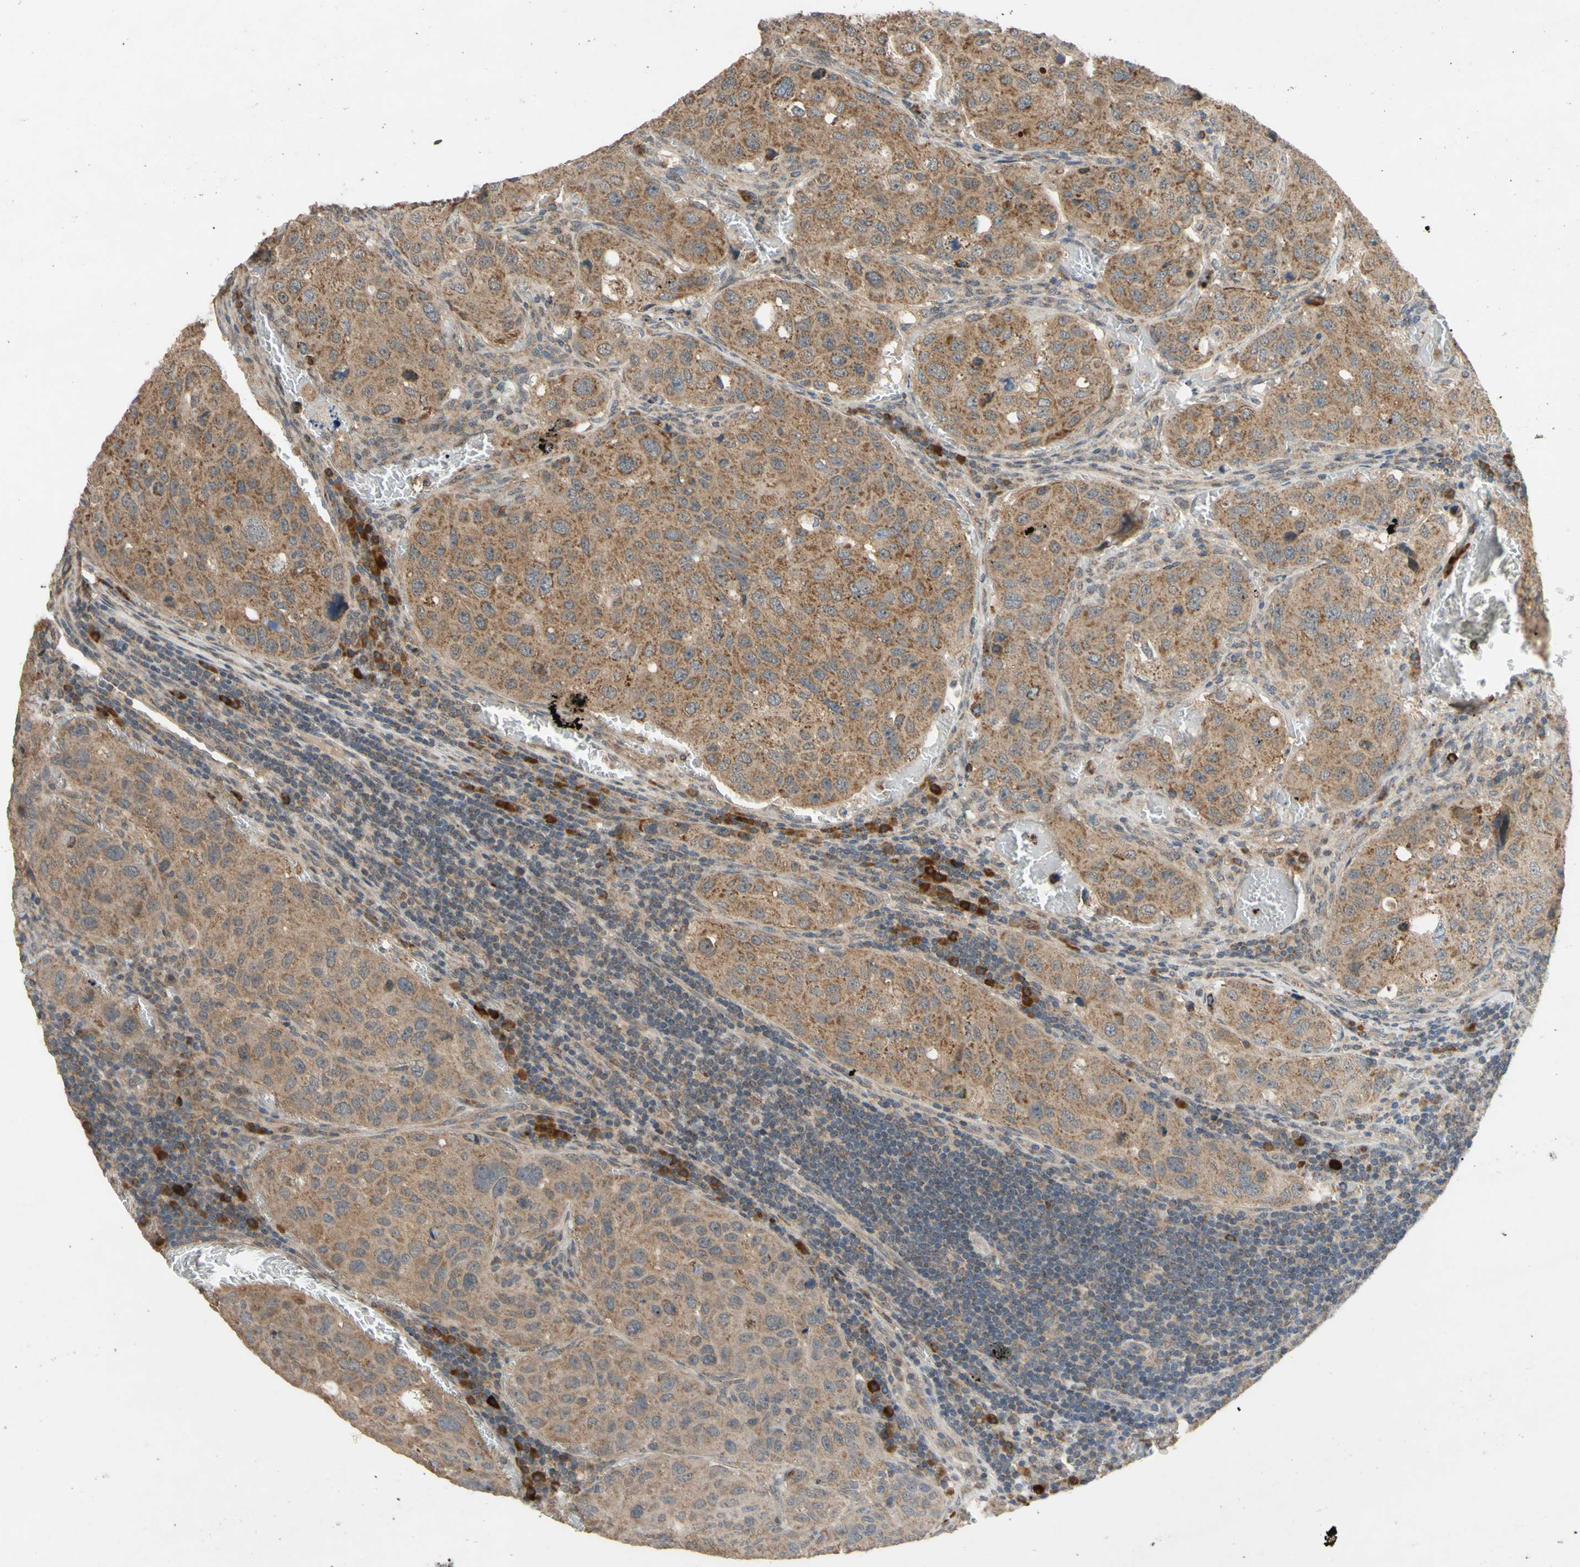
{"staining": {"intensity": "moderate", "quantity": ">75%", "location": "cytoplasmic/membranous"}, "tissue": "urothelial cancer", "cell_type": "Tumor cells", "image_type": "cancer", "snomed": [{"axis": "morphology", "description": "Urothelial carcinoma, High grade"}, {"axis": "topography", "description": "Lymph node"}, {"axis": "topography", "description": "Urinary bladder"}], "caption": "The histopathology image reveals staining of high-grade urothelial carcinoma, revealing moderate cytoplasmic/membranous protein staining (brown color) within tumor cells.", "gene": "CD164", "patient": {"sex": "male", "age": 51}}